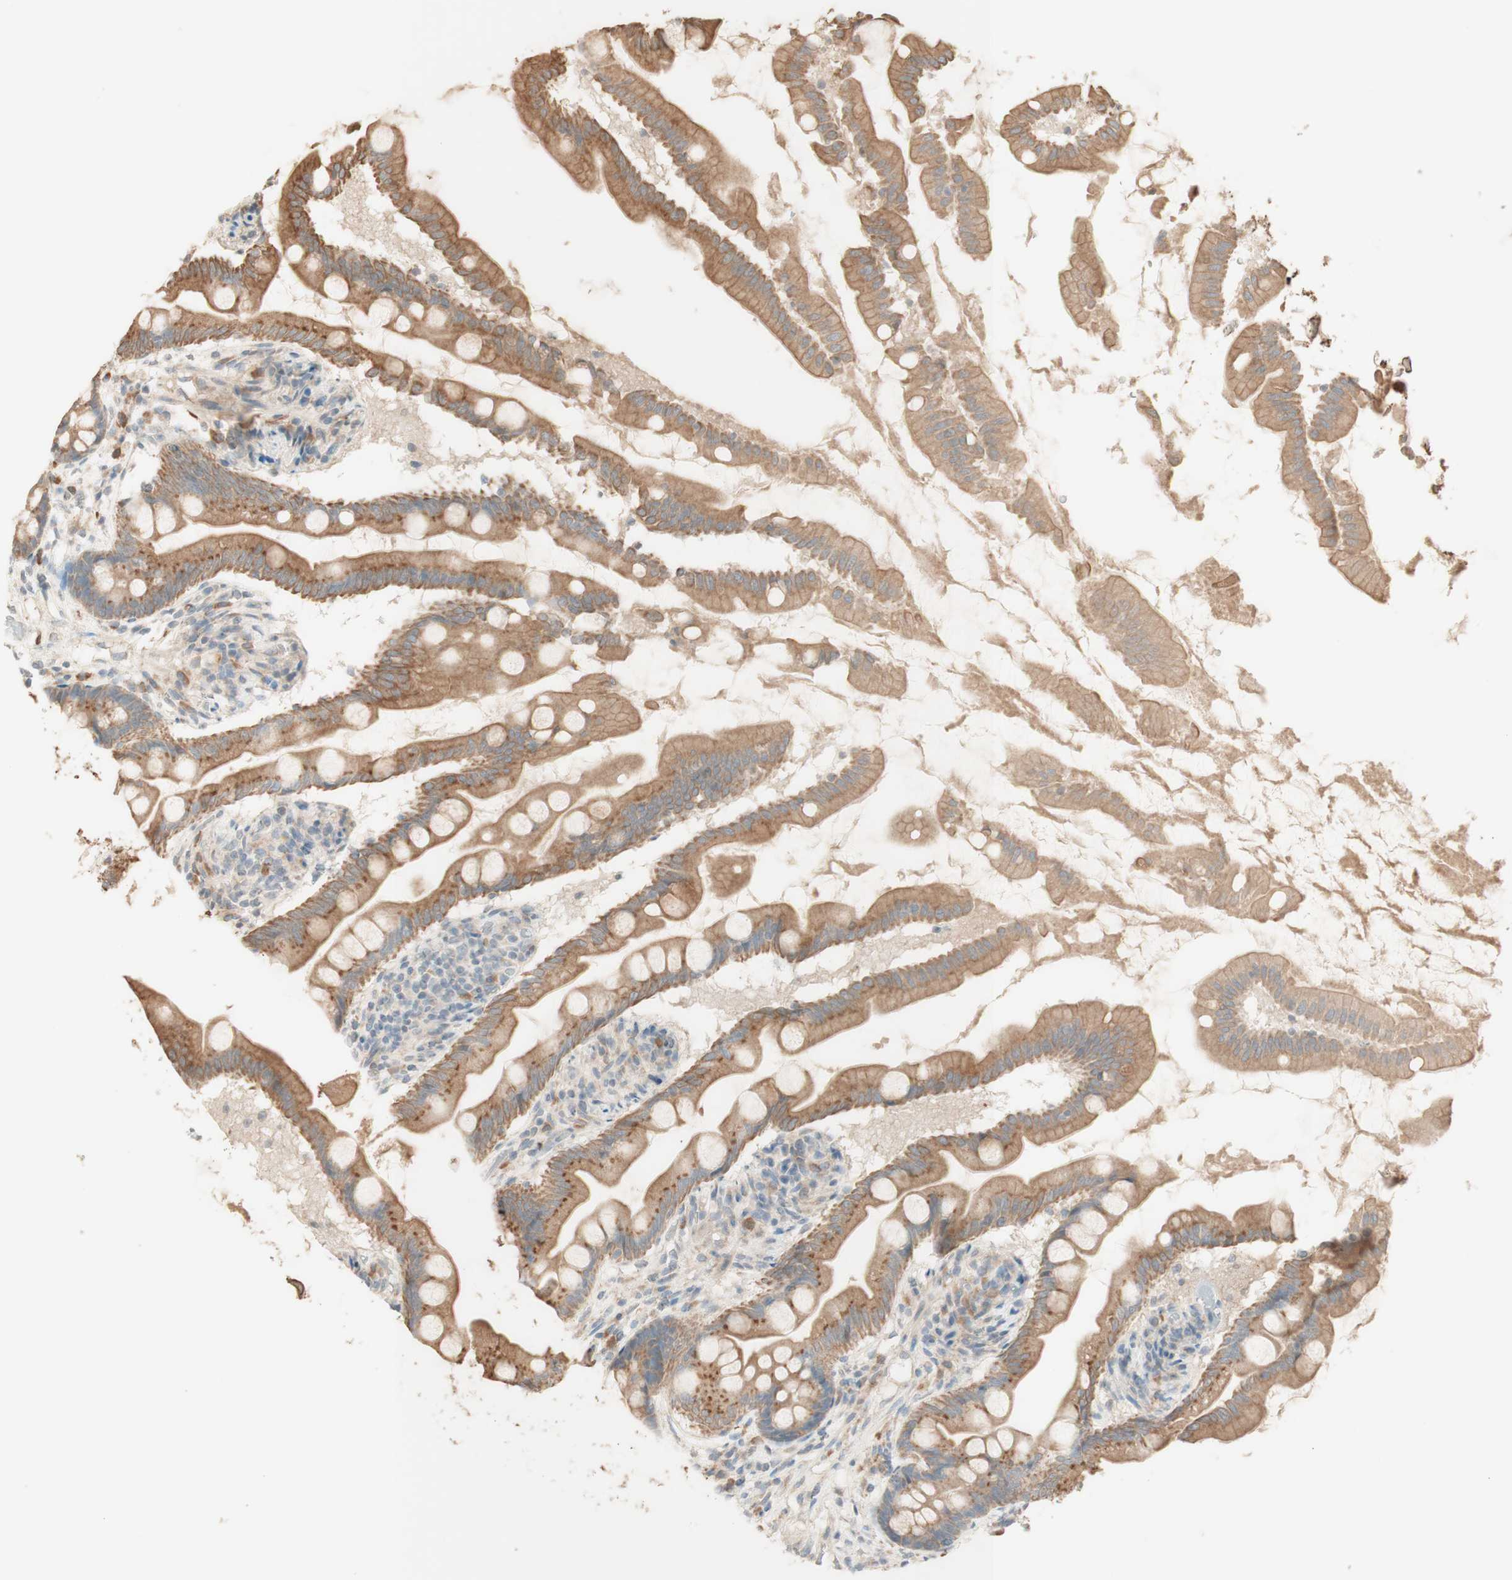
{"staining": {"intensity": "moderate", "quantity": ">75%", "location": "cytoplasmic/membranous"}, "tissue": "small intestine", "cell_type": "Glandular cells", "image_type": "normal", "snomed": [{"axis": "morphology", "description": "Normal tissue, NOS"}, {"axis": "topography", "description": "Small intestine"}], "caption": "The immunohistochemical stain shows moderate cytoplasmic/membranous positivity in glandular cells of normal small intestine. (IHC, brightfield microscopy, high magnification).", "gene": "CLCN2", "patient": {"sex": "female", "age": 56}}